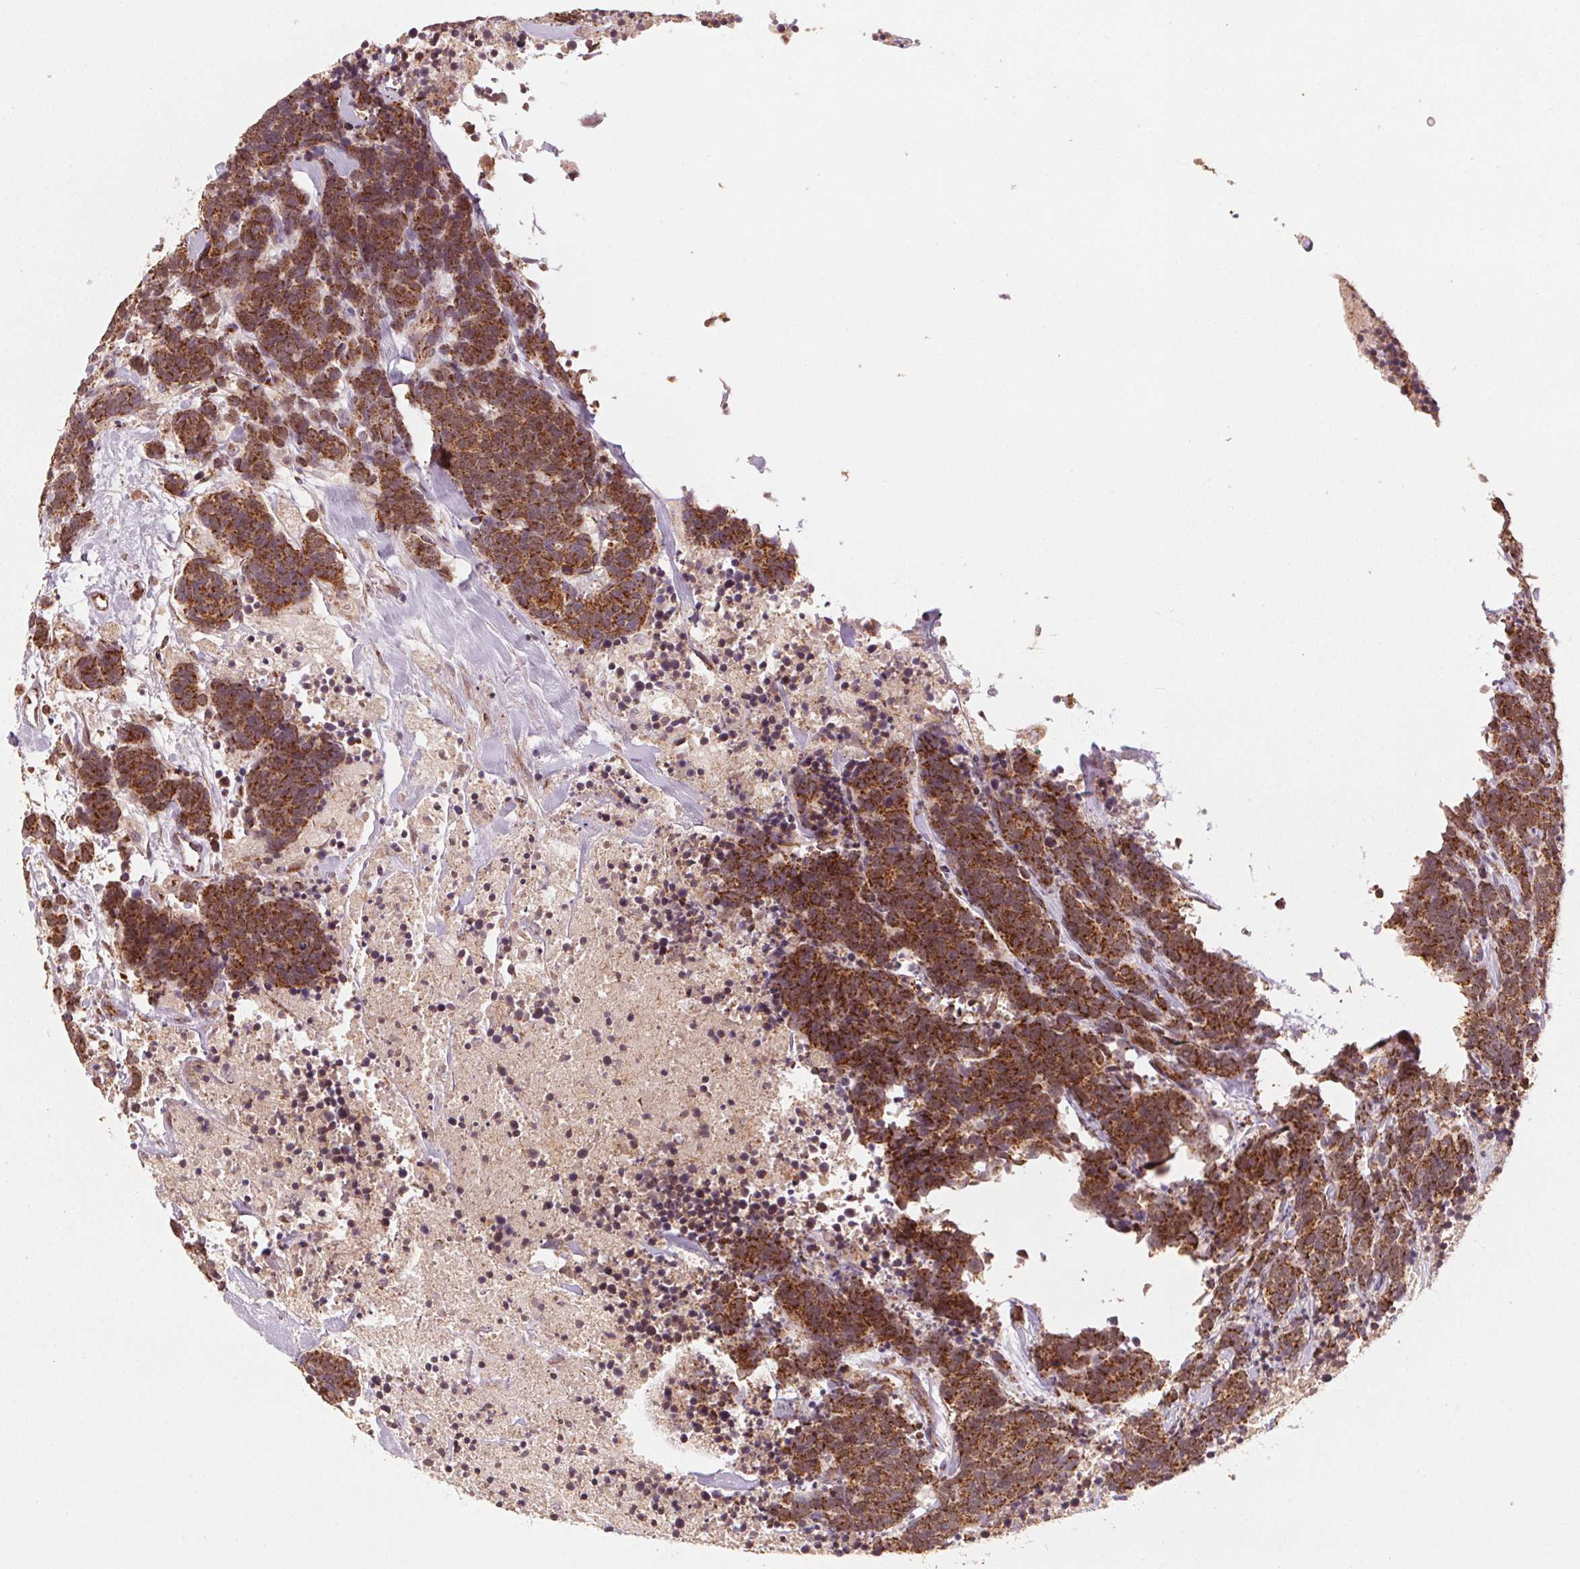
{"staining": {"intensity": "strong", "quantity": ">75%", "location": "cytoplasmic/membranous"}, "tissue": "carcinoid", "cell_type": "Tumor cells", "image_type": "cancer", "snomed": [{"axis": "morphology", "description": "Carcinoma, NOS"}, {"axis": "morphology", "description": "Carcinoid, malignant, NOS"}, {"axis": "topography", "description": "Prostate"}], "caption": "IHC of carcinoma demonstrates high levels of strong cytoplasmic/membranous expression in about >75% of tumor cells.", "gene": "TOMM70", "patient": {"sex": "male", "age": 57}}